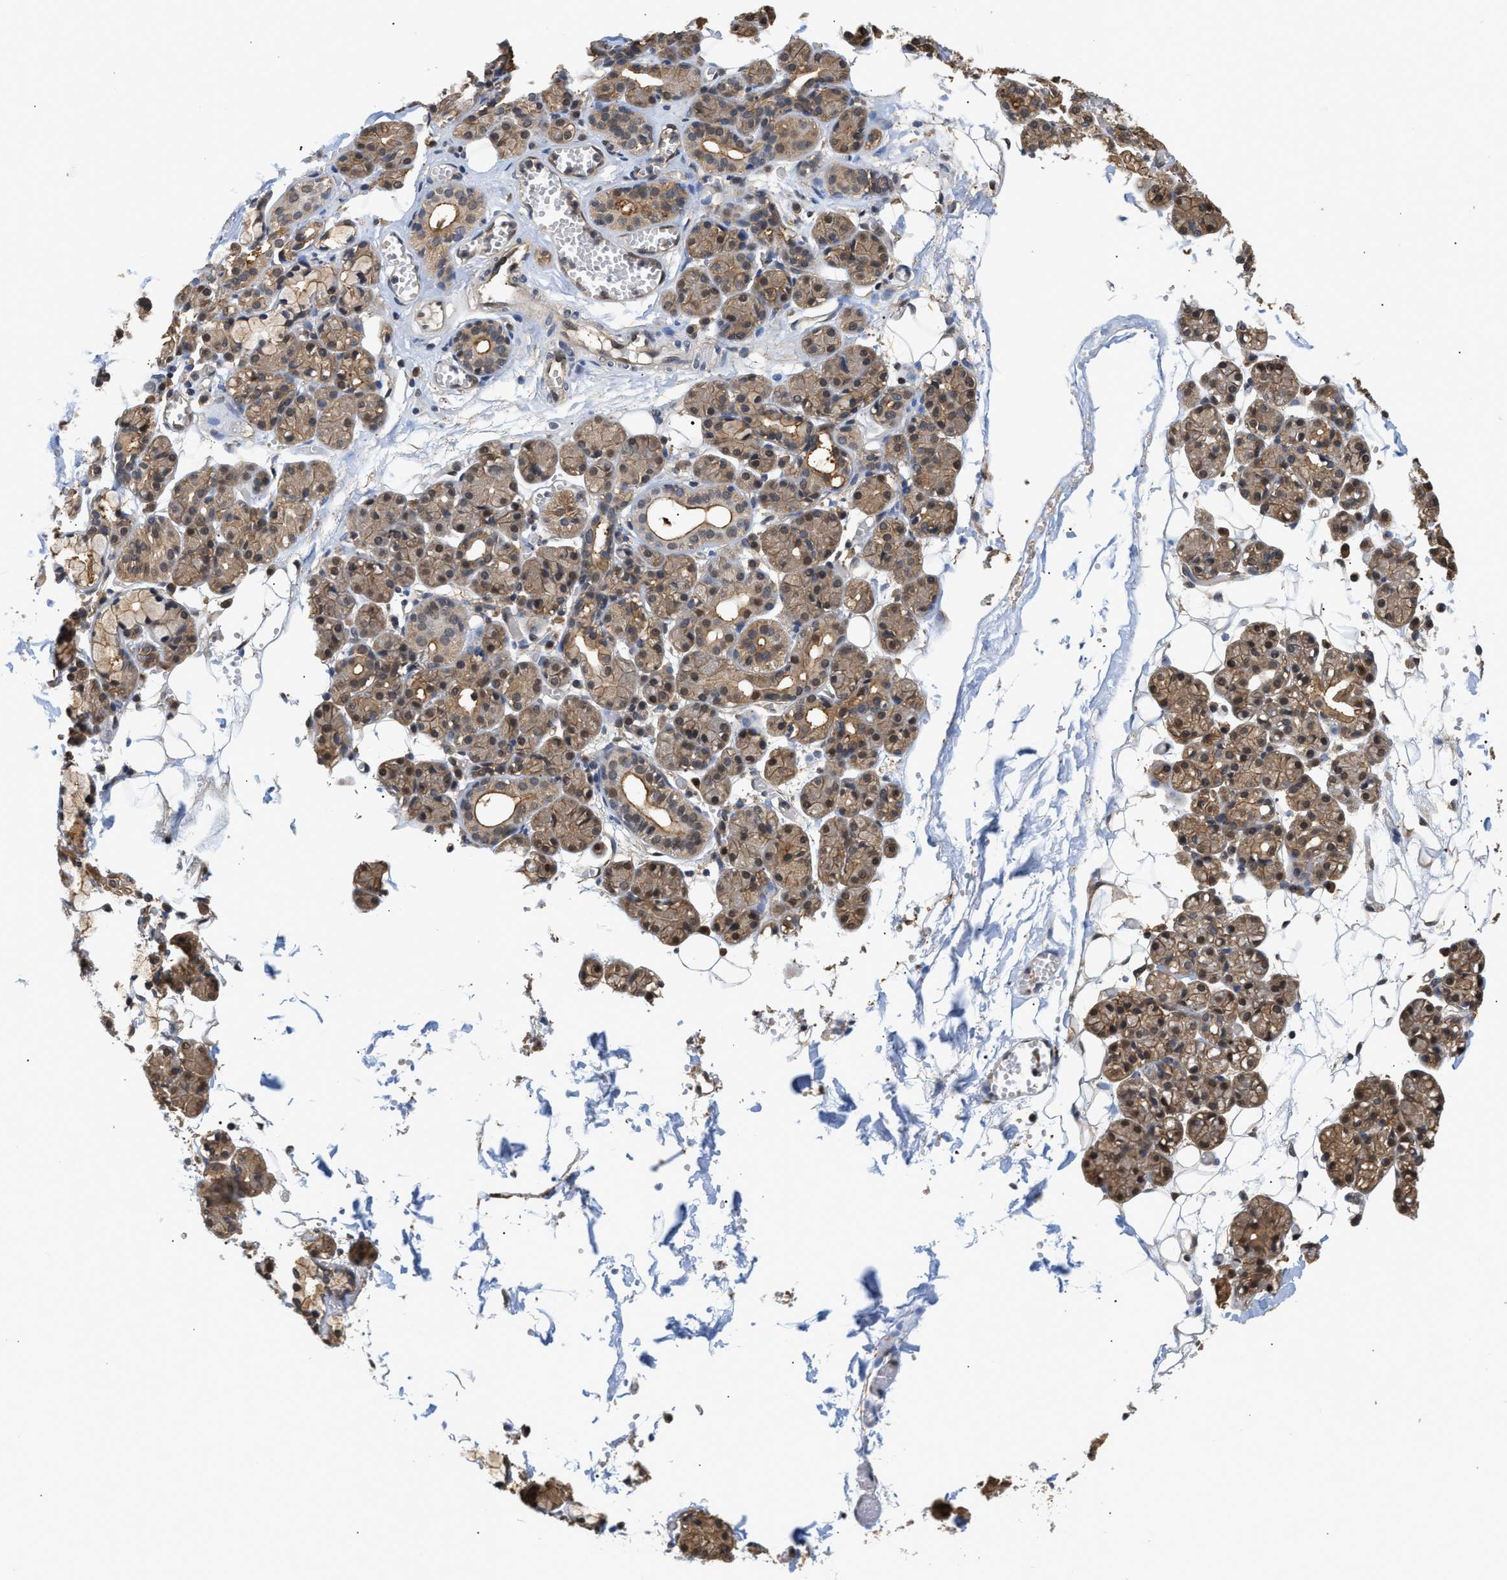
{"staining": {"intensity": "moderate", "quantity": ">75%", "location": "cytoplasmic/membranous,nuclear"}, "tissue": "salivary gland", "cell_type": "Glandular cells", "image_type": "normal", "snomed": [{"axis": "morphology", "description": "Normal tissue, NOS"}, {"axis": "topography", "description": "Salivary gland"}], "caption": "Immunohistochemical staining of benign salivary gland shows medium levels of moderate cytoplasmic/membranous,nuclear expression in about >75% of glandular cells.", "gene": "SCAI", "patient": {"sex": "male", "age": 63}}